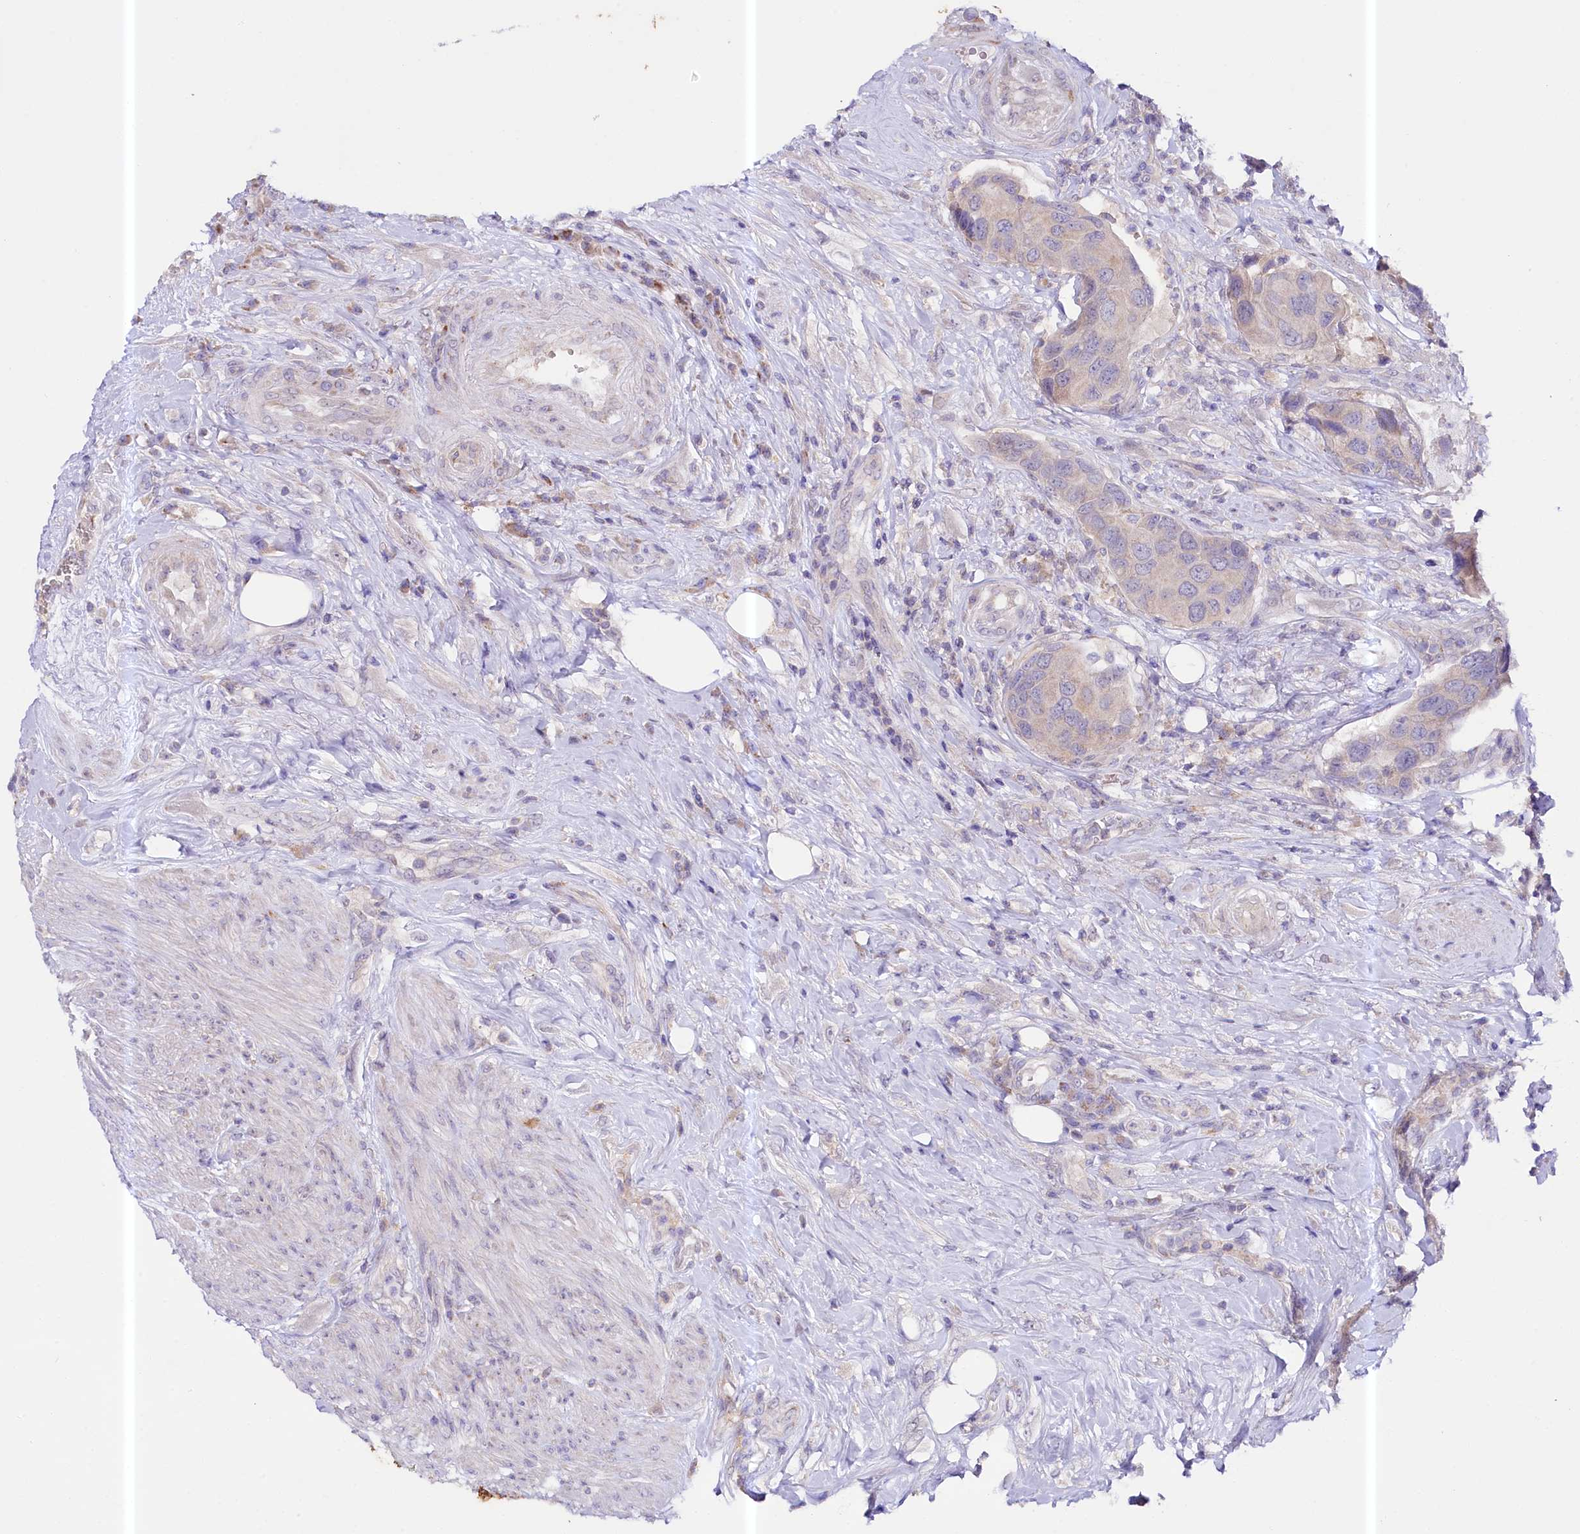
{"staining": {"intensity": "weak", "quantity": "25%-75%", "location": "cytoplasmic/membranous"}, "tissue": "urothelial cancer", "cell_type": "Tumor cells", "image_type": "cancer", "snomed": [{"axis": "morphology", "description": "Urothelial carcinoma, High grade"}, {"axis": "topography", "description": "Urinary bladder"}], "caption": "Brown immunohistochemical staining in urothelial cancer displays weak cytoplasmic/membranous expression in about 25%-75% of tumor cells.", "gene": "CEP295", "patient": {"sex": "male", "age": 74}}